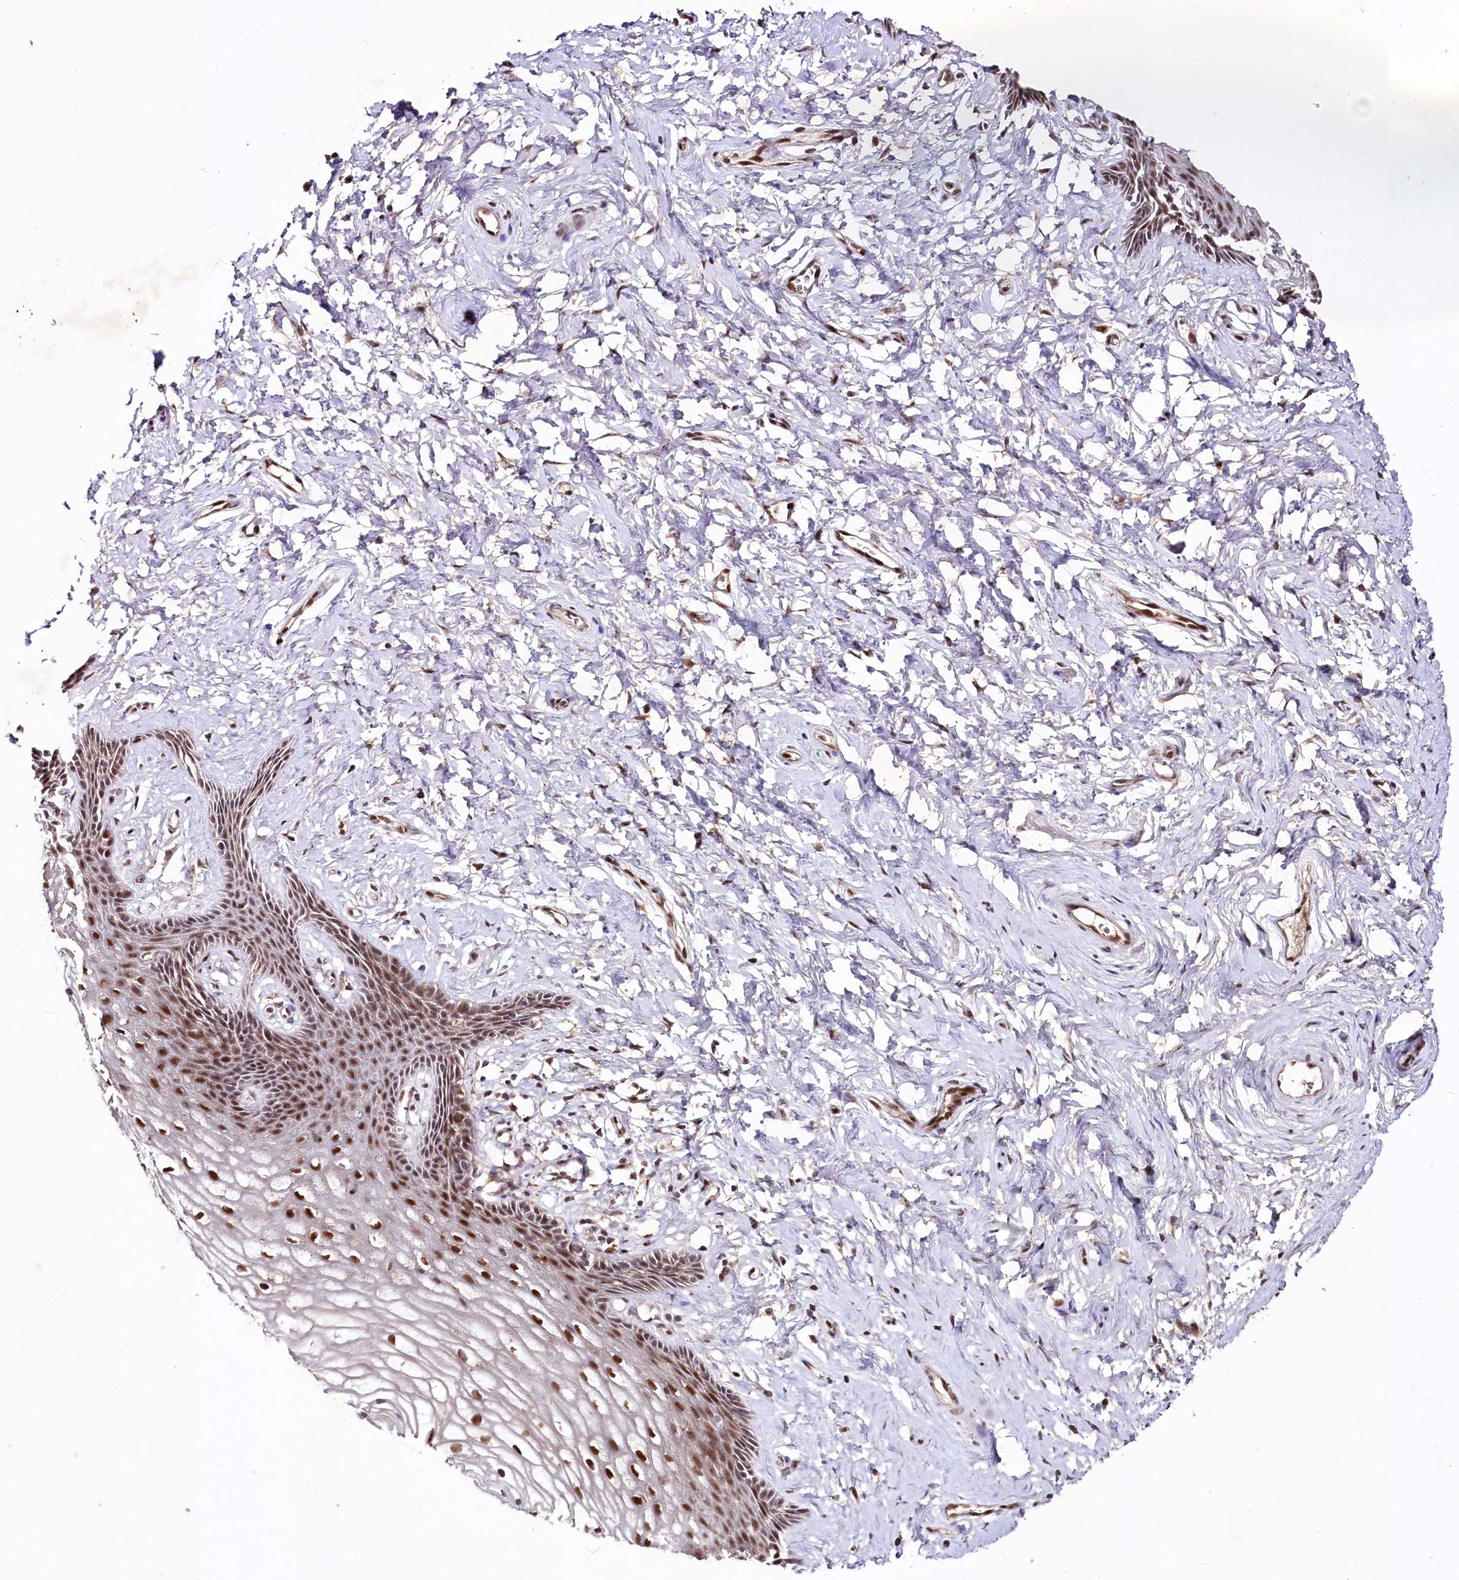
{"staining": {"intensity": "moderate", "quantity": ">75%", "location": "nuclear"}, "tissue": "vagina", "cell_type": "Squamous epithelial cells", "image_type": "normal", "snomed": [{"axis": "morphology", "description": "Normal tissue, NOS"}, {"axis": "topography", "description": "Vagina"}, {"axis": "topography", "description": "Cervix"}], "caption": "The photomicrograph reveals staining of unremarkable vagina, revealing moderate nuclear protein positivity (brown color) within squamous epithelial cells.", "gene": "DMP1", "patient": {"sex": "female", "age": 40}}